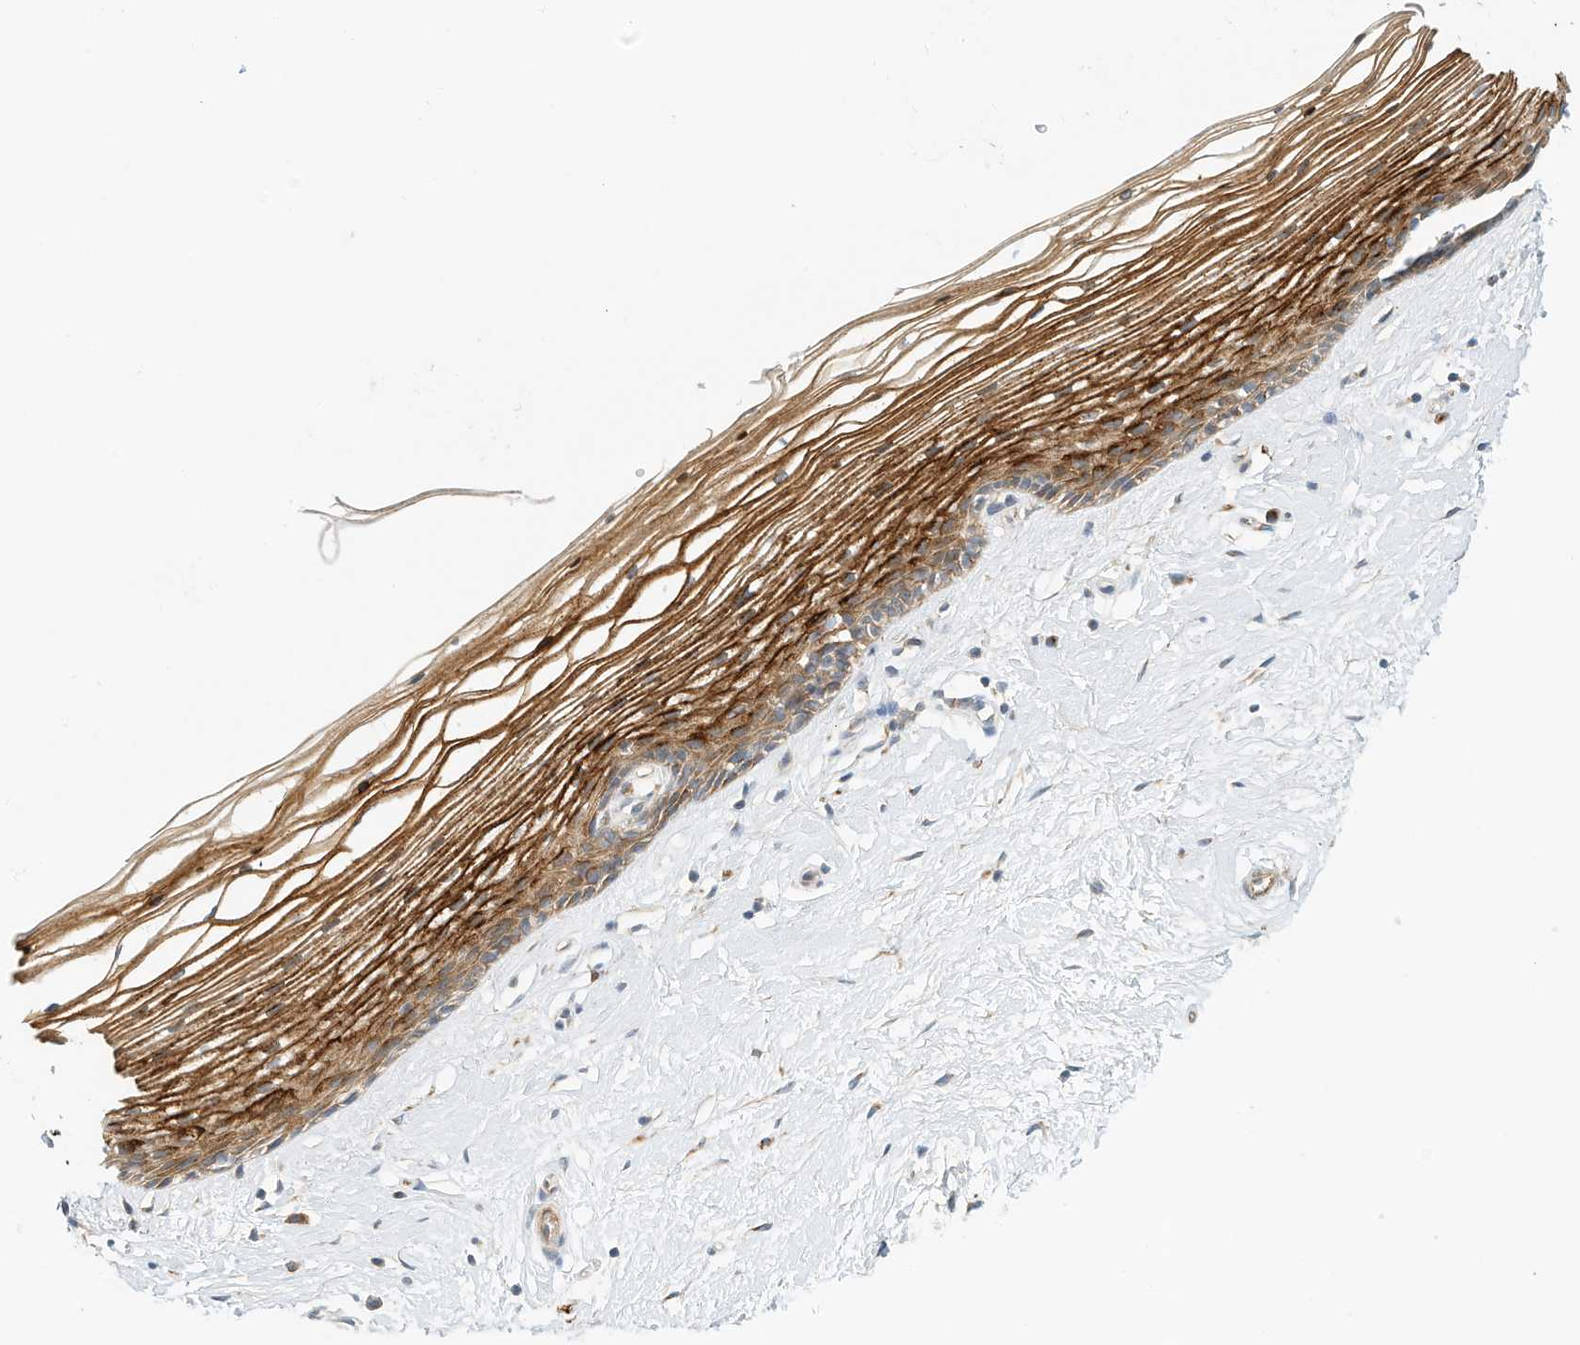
{"staining": {"intensity": "strong", "quantity": "<25%", "location": "cytoplasmic/membranous"}, "tissue": "vagina", "cell_type": "Squamous epithelial cells", "image_type": "normal", "snomed": [{"axis": "morphology", "description": "Normal tissue, NOS"}, {"axis": "topography", "description": "Vagina"}], "caption": "Vagina stained for a protein shows strong cytoplasmic/membranous positivity in squamous epithelial cells. Nuclei are stained in blue.", "gene": "MICAL1", "patient": {"sex": "female", "age": 46}}